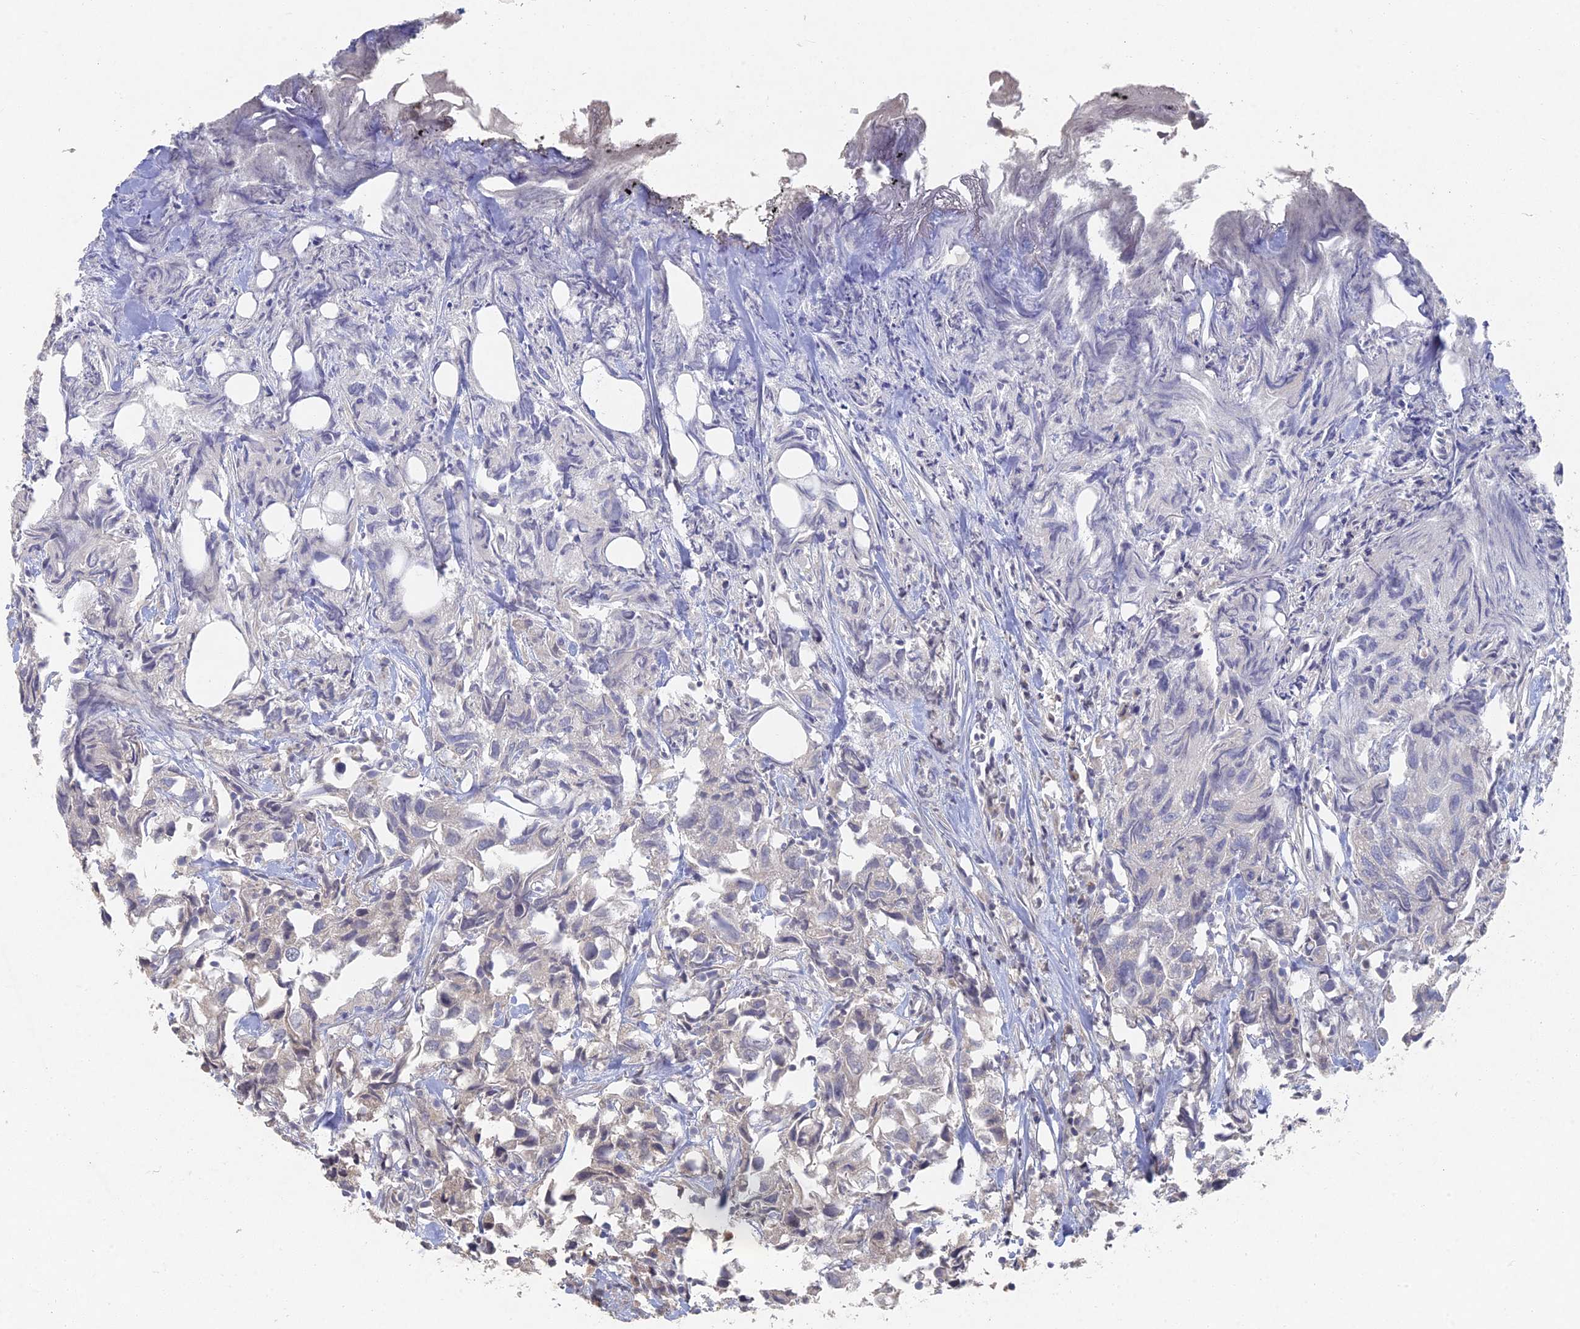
{"staining": {"intensity": "moderate", "quantity": "<25%", "location": "cytoplasmic/membranous,nuclear"}, "tissue": "urothelial cancer", "cell_type": "Tumor cells", "image_type": "cancer", "snomed": [{"axis": "morphology", "description": "Urothelial carcinoma, High grade"}, {"axis": "topography", "description": "Urinary bladder"}], "caption": "A brown stain highlights moderate cytoplasmic/membranous and nuclear expression of a protein in urothelial carcinoma (high-grade) tumor cells.", "gene": "GNA15", "patient": {"sex": "female", "age": 75}}